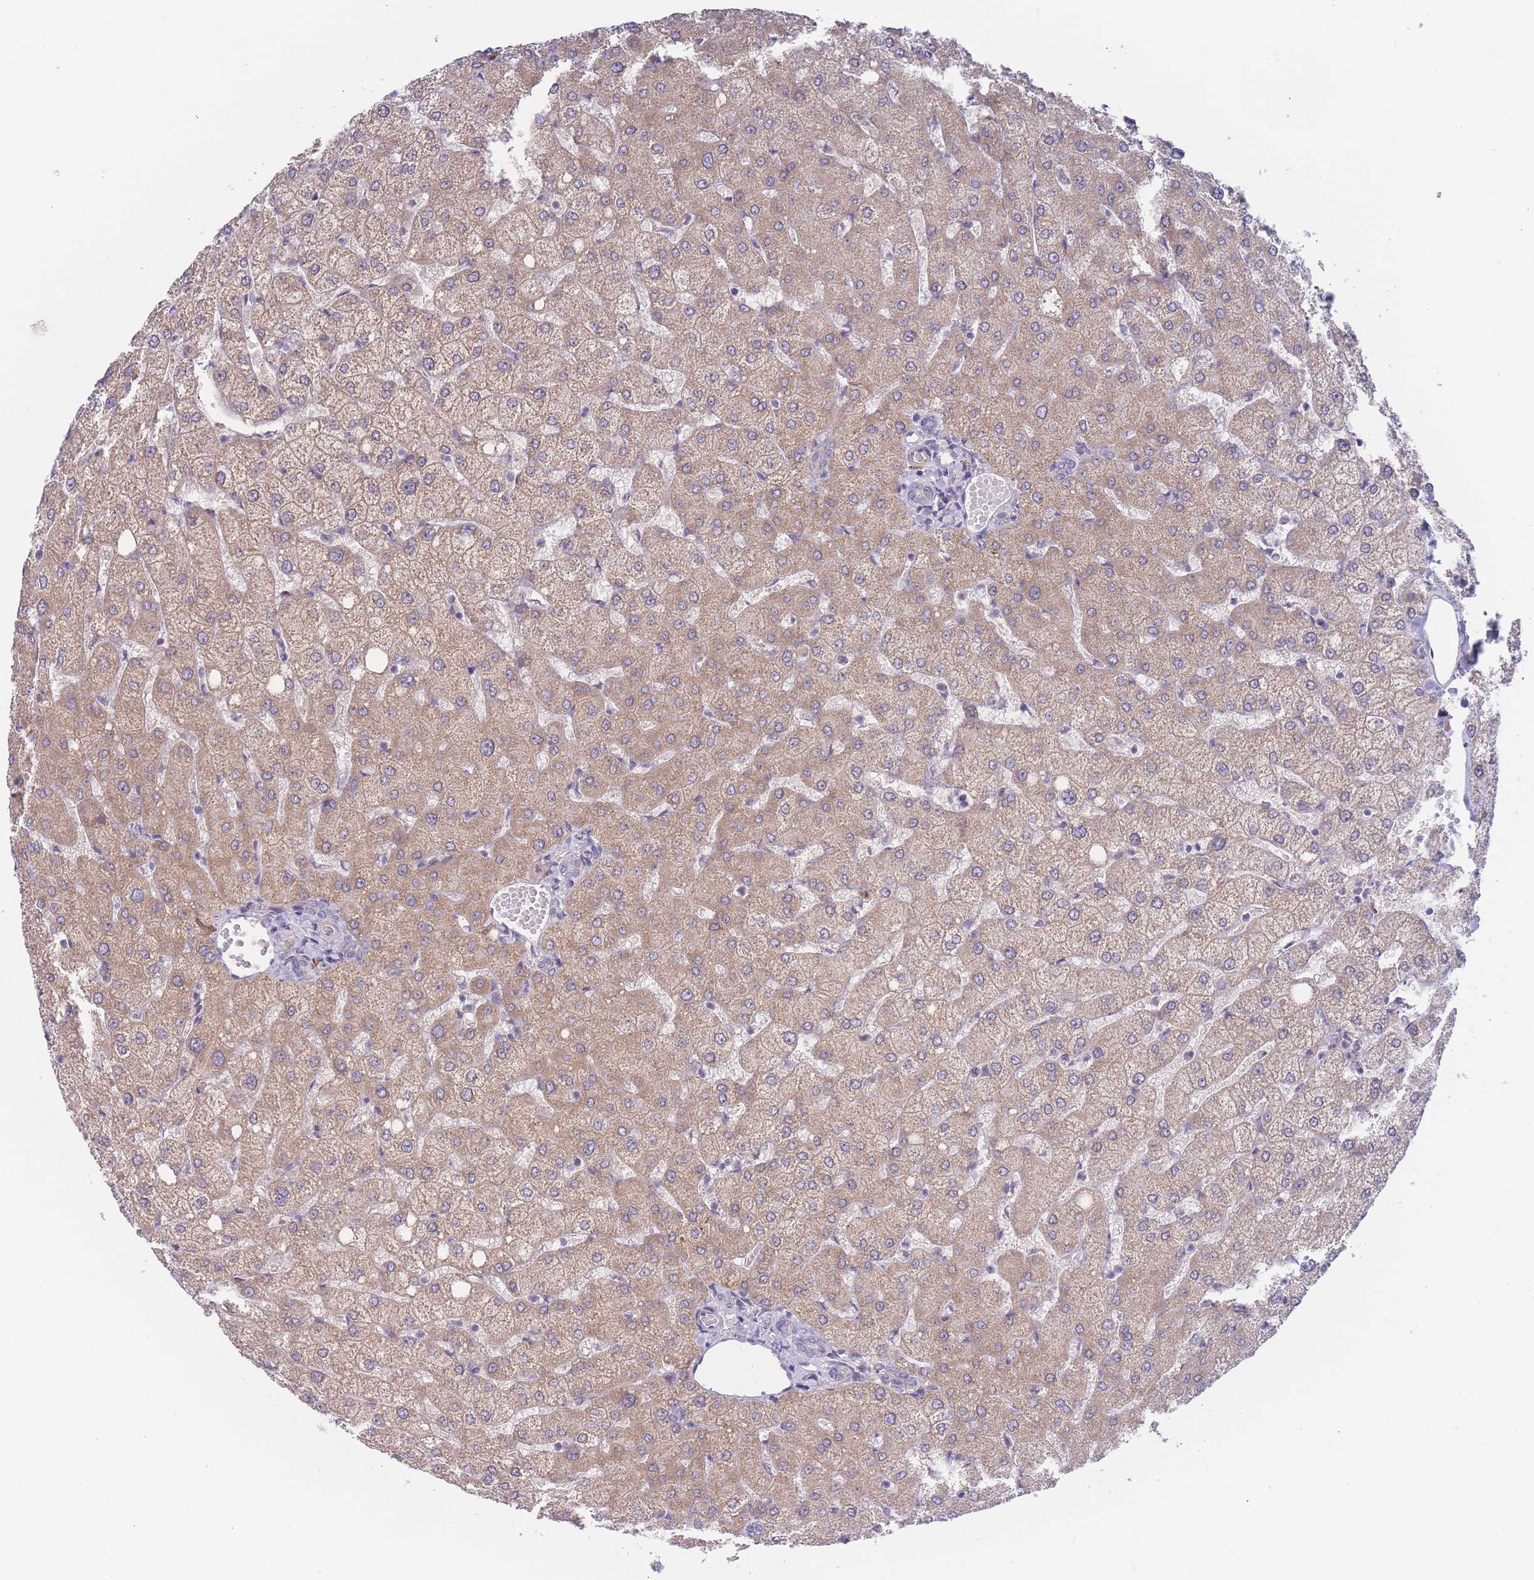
{"staining": {"intensity": "negative", "quantity": "none", "location": "none"}, "tissue": "liver", "cell_type": "Cholangiocytes", "image_type": "normal", "snomed": [{"axis": "morphology", "description": "Normal tissue, NOS"}, {"axis": "topography", "description": "Liver"}], "caption": "Immunohistochemistry photomicrograph of benign liver stained for a protein (brown), which exhibits no staining in cholangiocytes. Brightfield microscopy of immunohistochemistry stained with DAB (3,3'-diaminobenzidine) (brown) and hematoxylin (blue), captured at high magnification.", "gene": "FAM227B", "patient": {"sex": "female", "age": 54}}